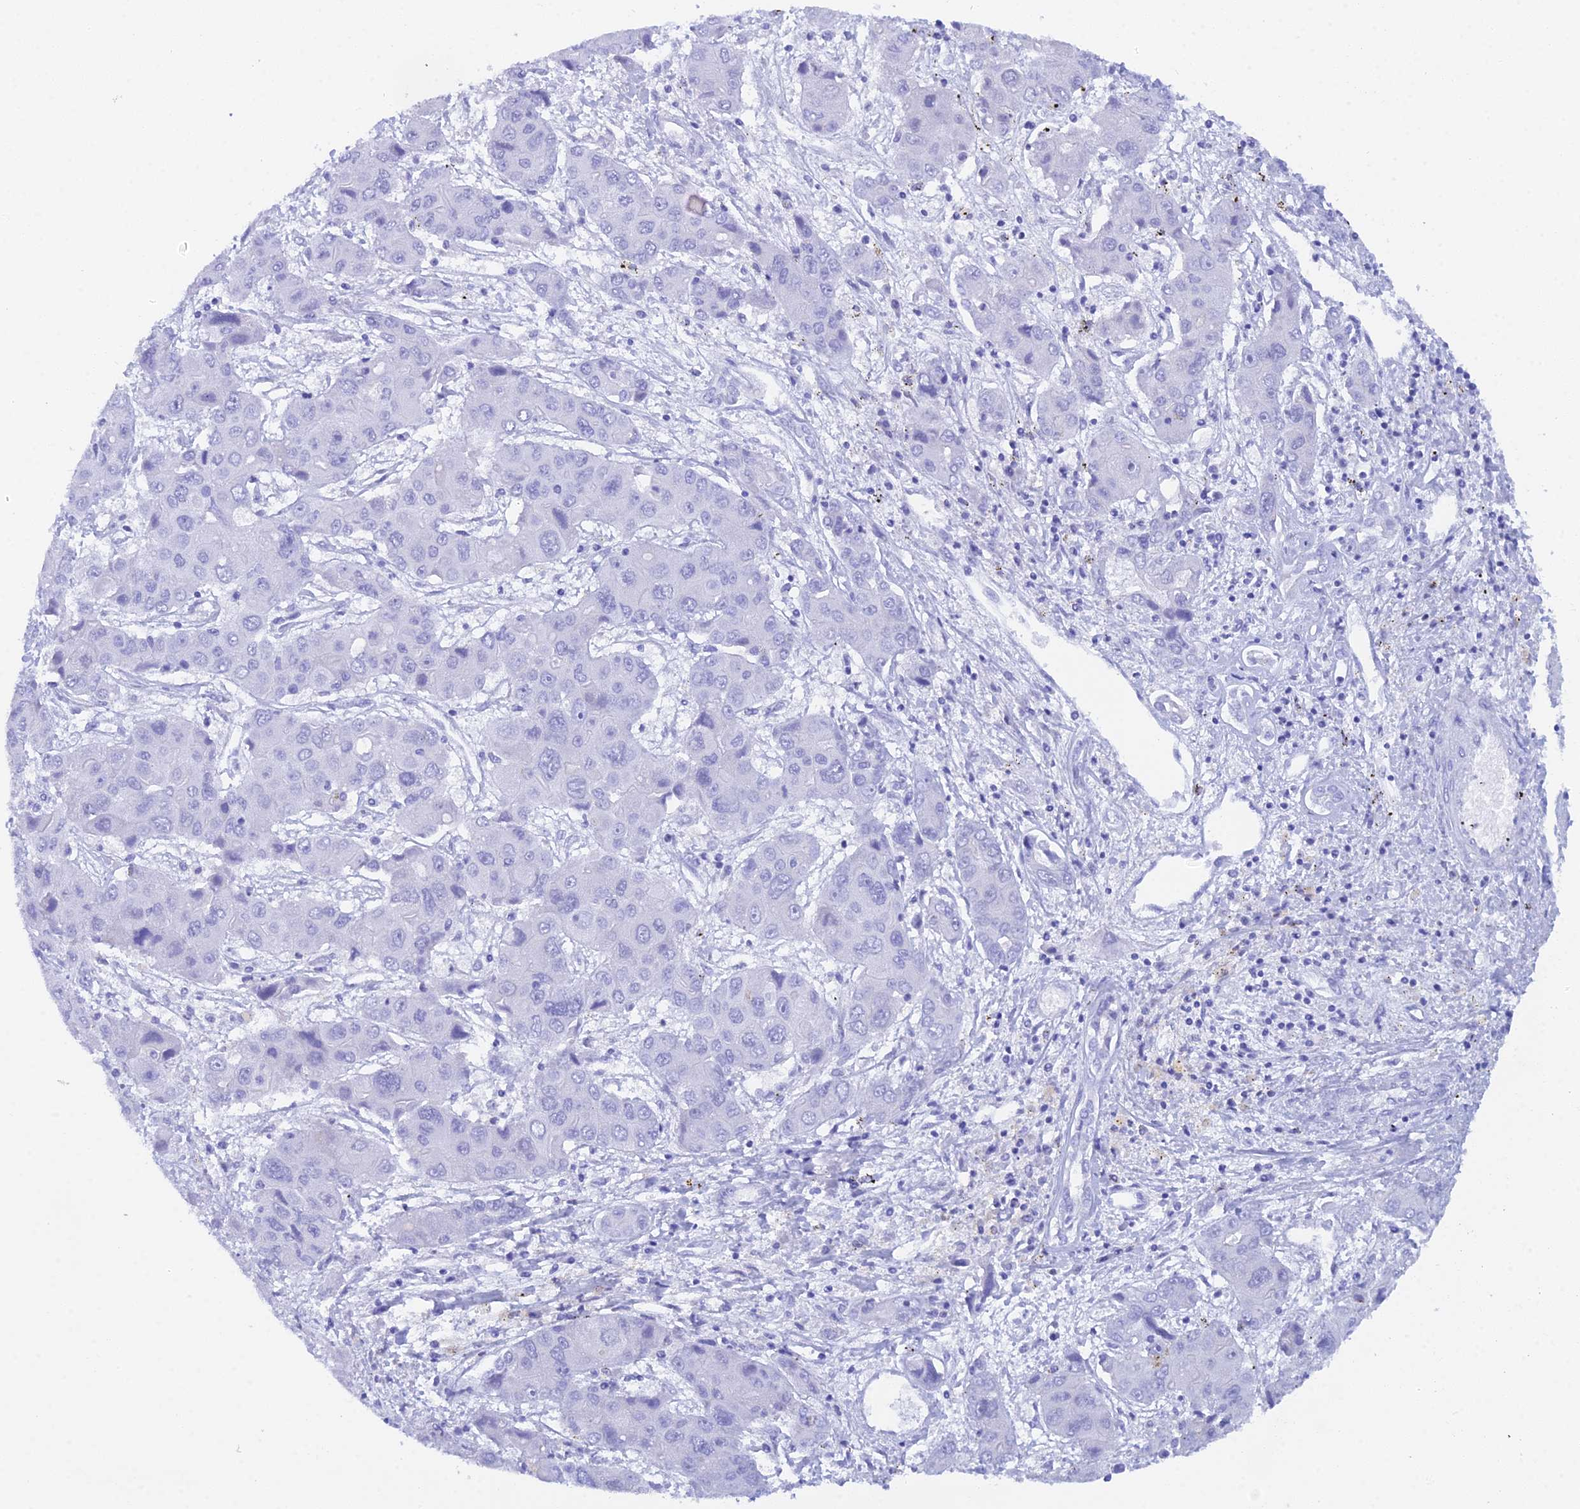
{"staining": {"intensity": "negative", "quantity": "none", "location": "none"}, "tissue": "liver cancer", "cell_type": "Tumor cells", "image_type": "cancer", "snomed": [{"axis": "morphology", "description": "Cholangiocarcinoma"}, {"axis": "topography", "description": "Liver"}], "caption": "Immunohistochemical staining of human liver cholangiocarcinoma shows no significant staining in tumor cells.", "gene": "REG1A", "patient": {"sex": "male", "age": 67}}